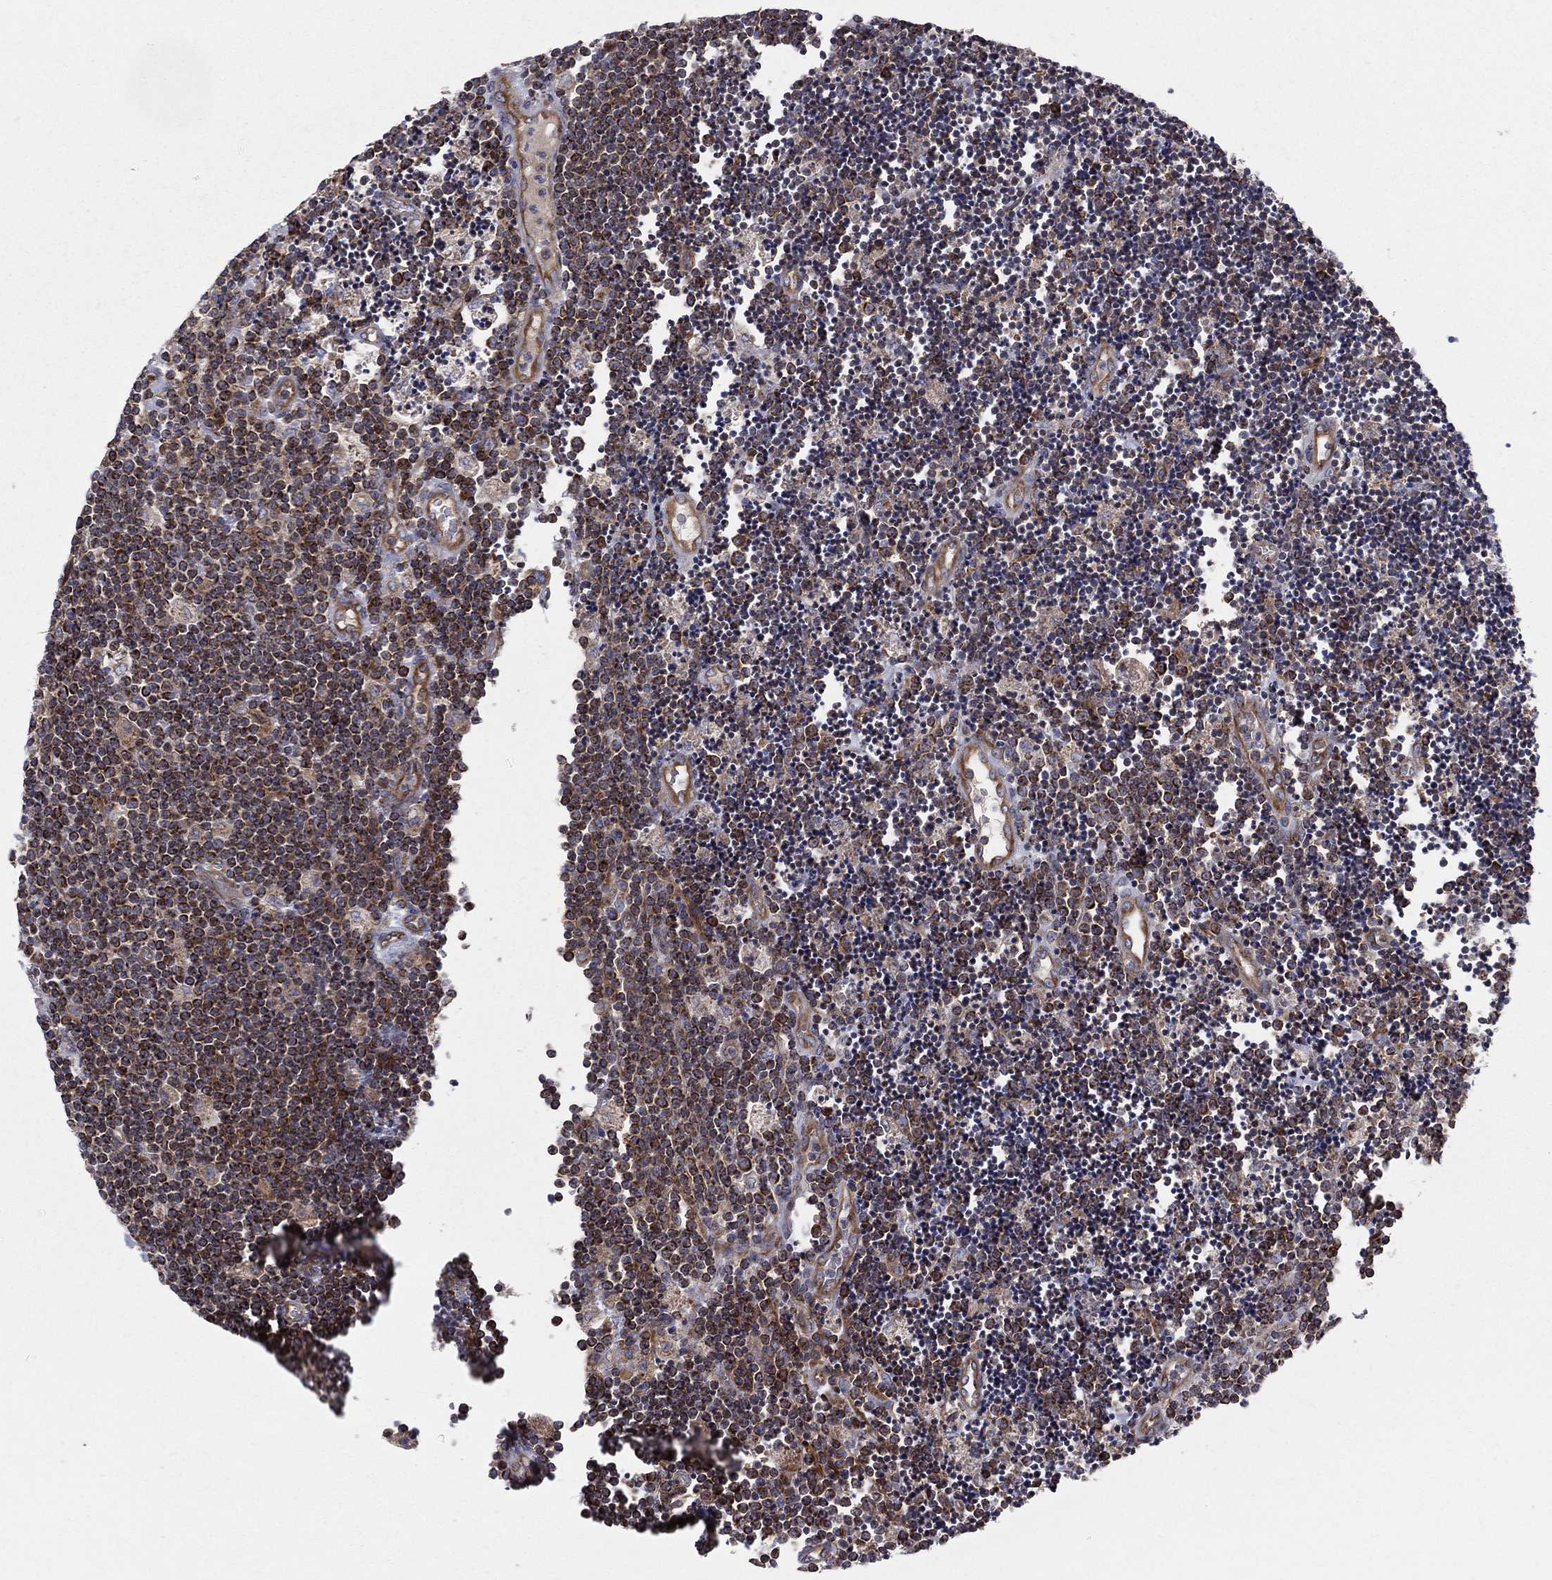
{"staining": {"intensity": "strong", "quantity": "25%-75%", "location": "cytoplasmic/membranous"}, "tissue": "lymphoma", "cell_type": "Tumor cells", "image_type": "cancer", "snomed": [{"axis": "morphology", "description": "Malignant lymphoma, non-Hodgkin's type, Low grade"}, {"axis": "topography", "description": "Brain"}], "caption": "Tumor cells reveal high levels of strong cytoplasmic/membranous staining in about 25%-75% of cells in human malignant lymphoma, non-Hodgkin's type (low-grade). (Brightfield microscopy of DAB IHC at high magnification).", "gene": "MIX23", "patient": {"sex": "female", "age": 66}}